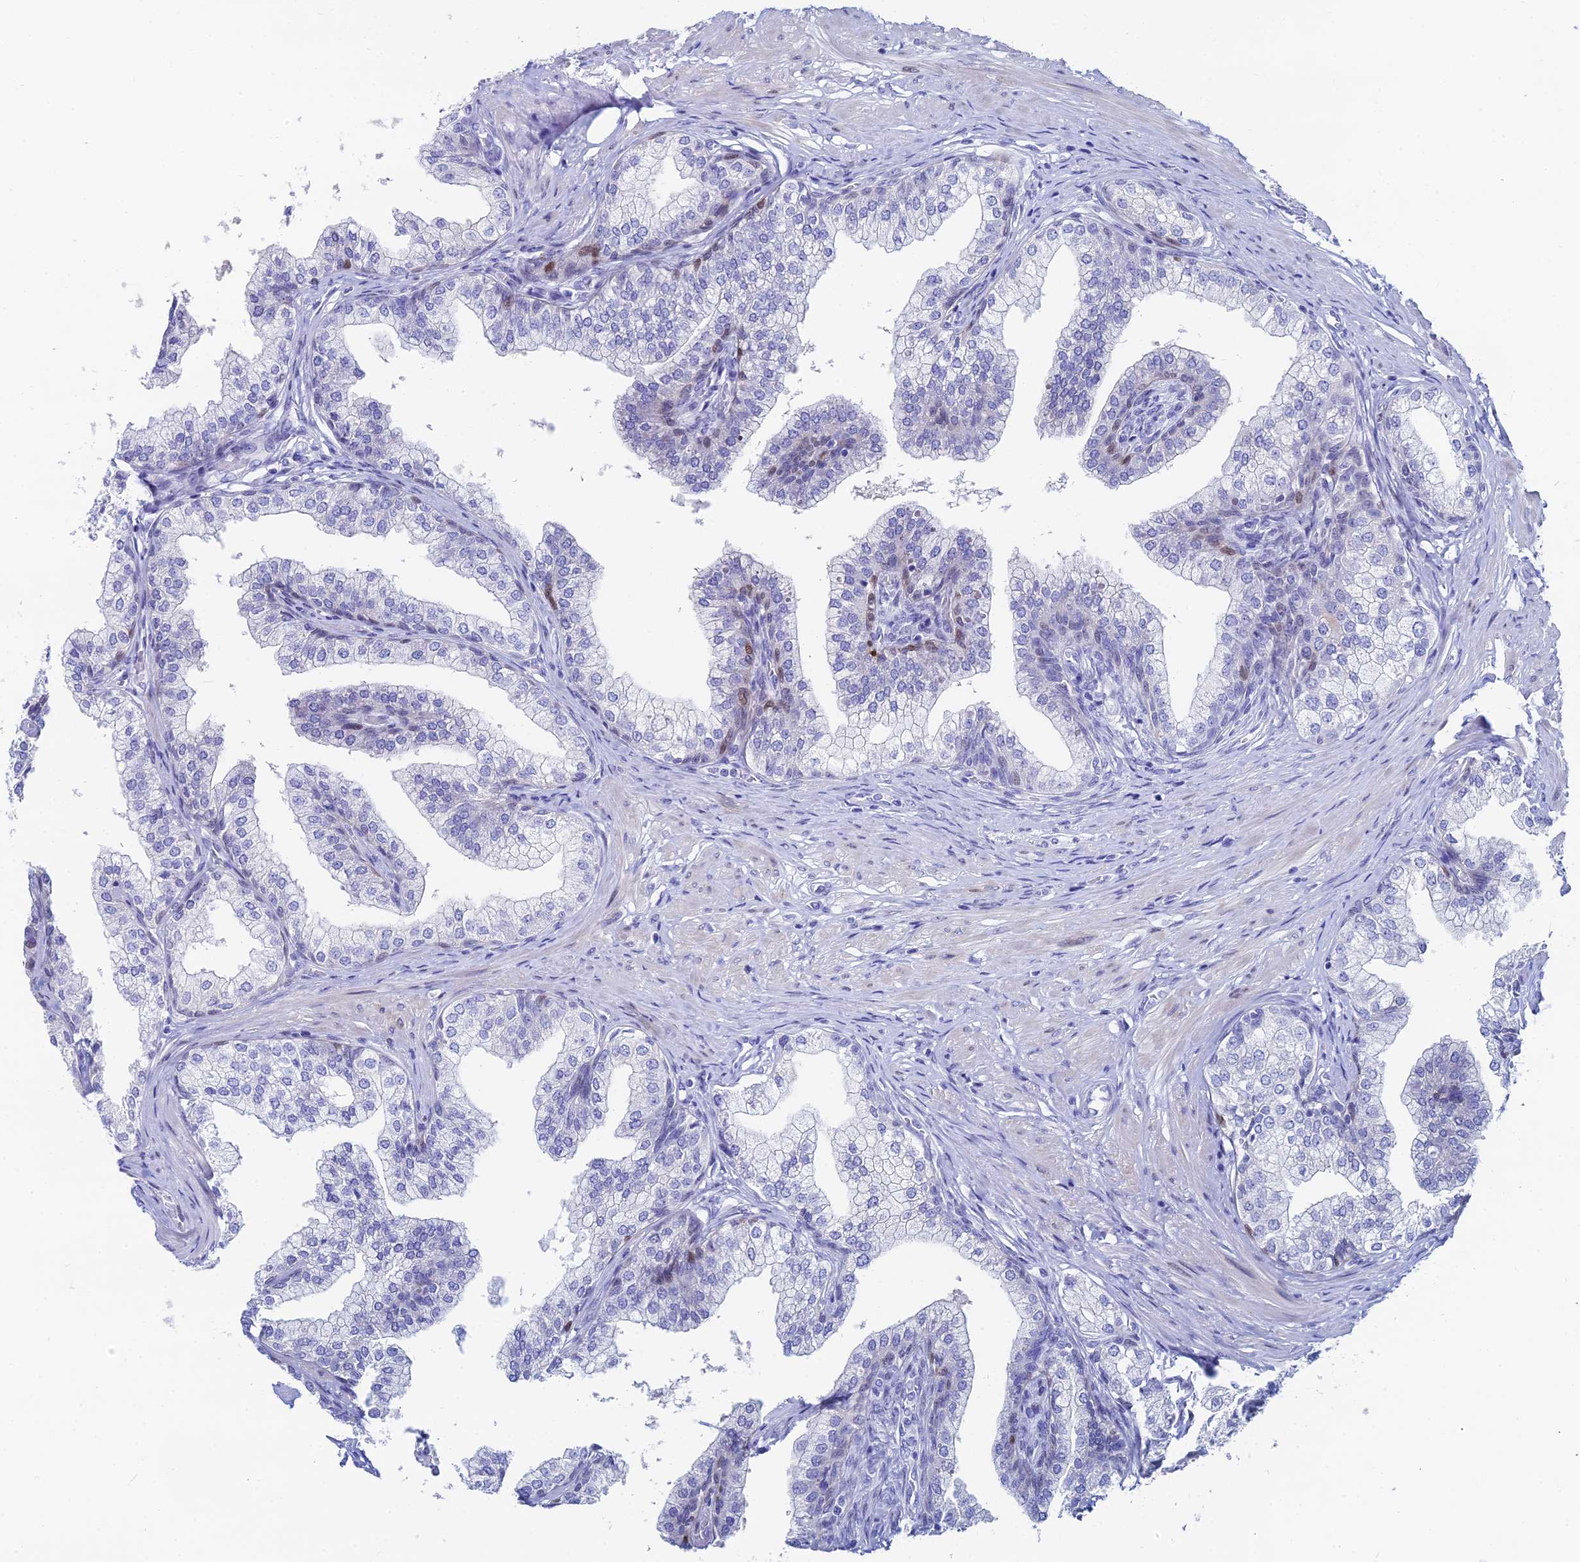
{"staining": {"intensity": "weak", "quantity": "<25%", "location": "nuclear"}, "tissue": "prostate", "cell_type": "Glandular cells", "image_type": "normal", "snomed": [{"axis": "morphology", "description": "Normal tissue, NOS"}, {"axis": "topography", "description": "Prostate"}], "caption": "The histopathology image shows no staining of glandular cells in unremarkable prostate.", "gene": "HSPA1L", "patient": {"sex": "male", "age": 60}}